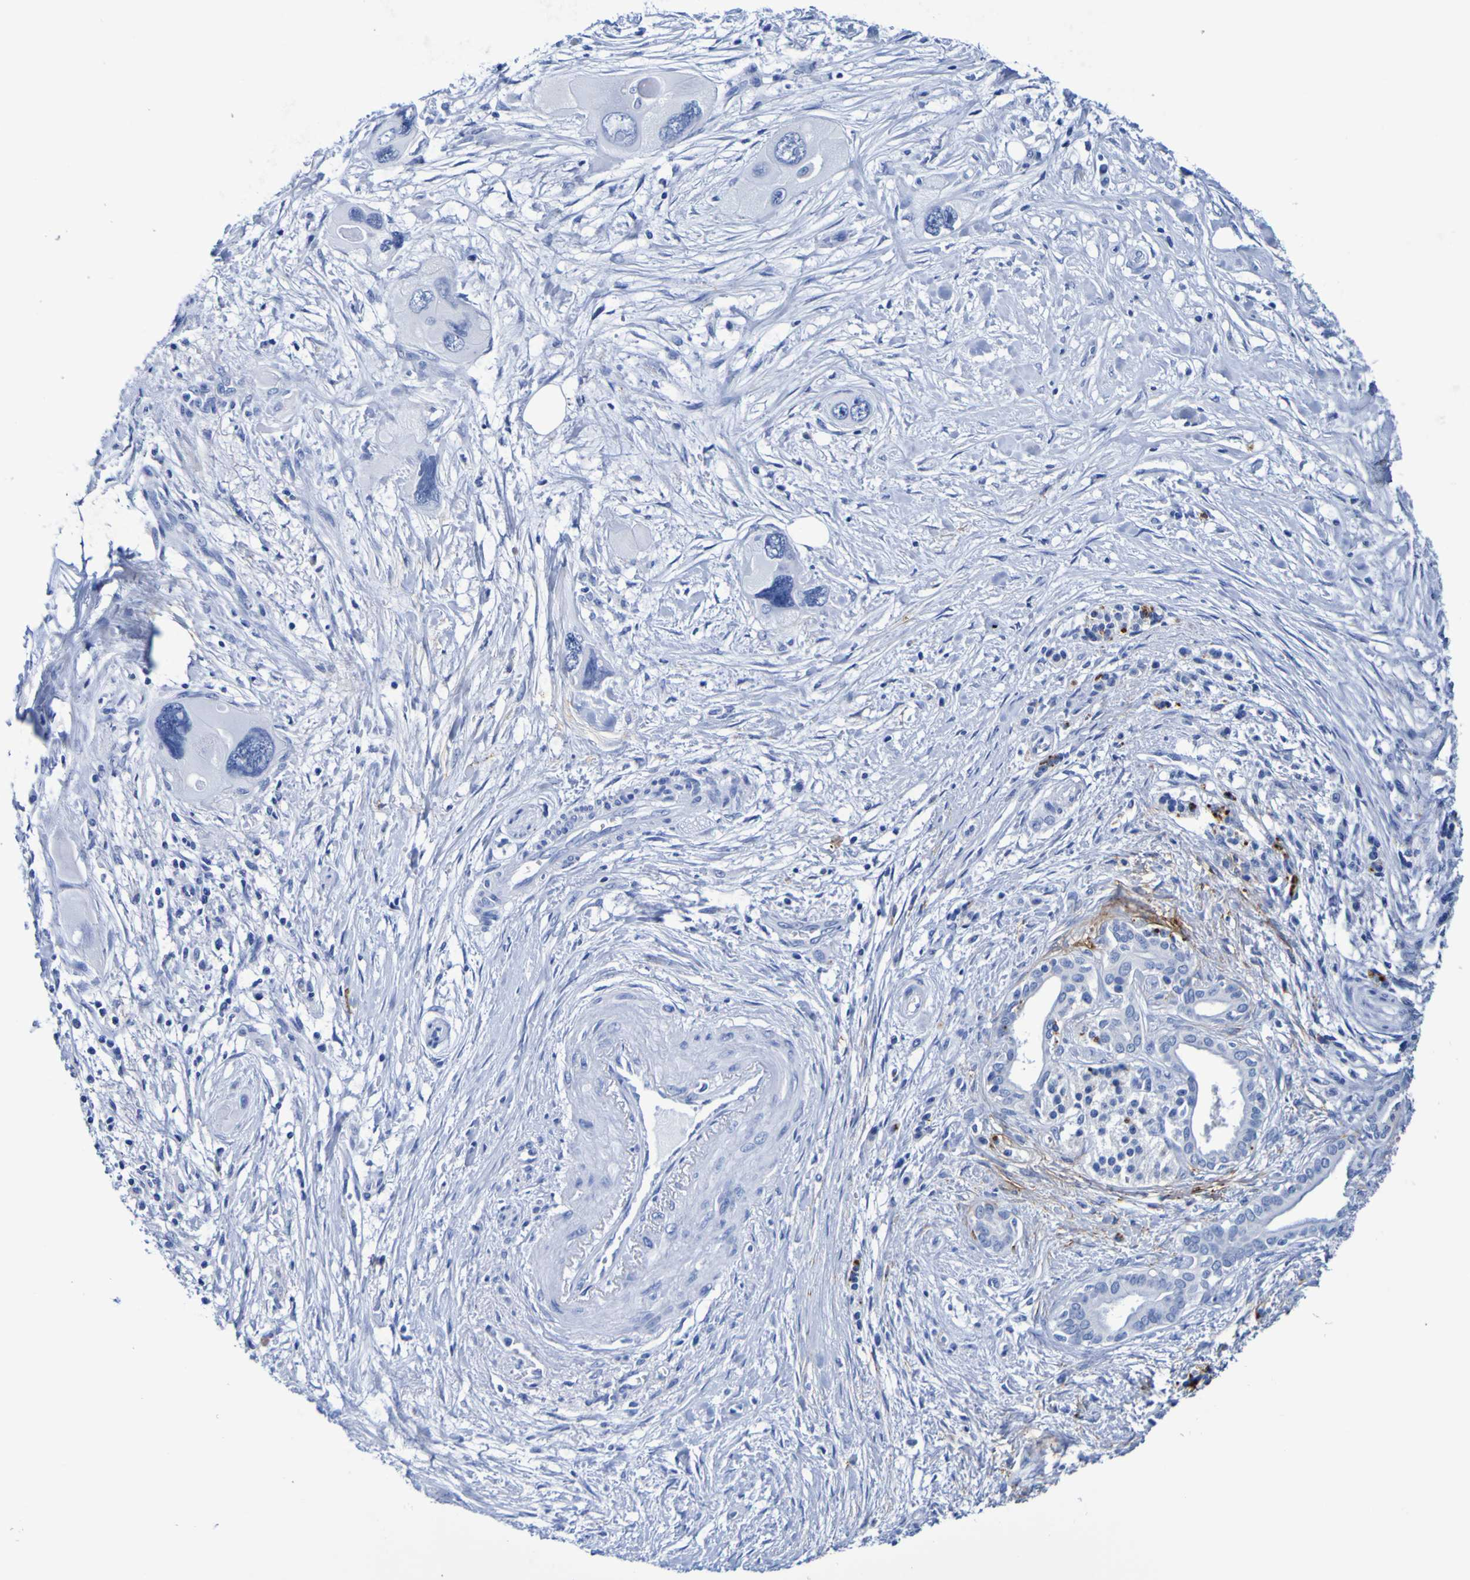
{"staining": {"intensity": "negative", "quantity": "none", "location": "none"}, "tissue": "pancreatic cancer", "cell_type": "Tumor cells", "image_type": "cancer", "snomed": [{"axis": "morphology", "description": "Adenocarcinoma, NOS"}, {"axis": "topography", "description": "Pancreas"}], "caption": "Immunohistochemistry histopathology image of human pancreatic cancer (adenocarcinoma) stained for a protein (brown), which displays no staining in tumor cells.", "gene": "DPEP1", "patient": {"sex": "male", "age": 73}}